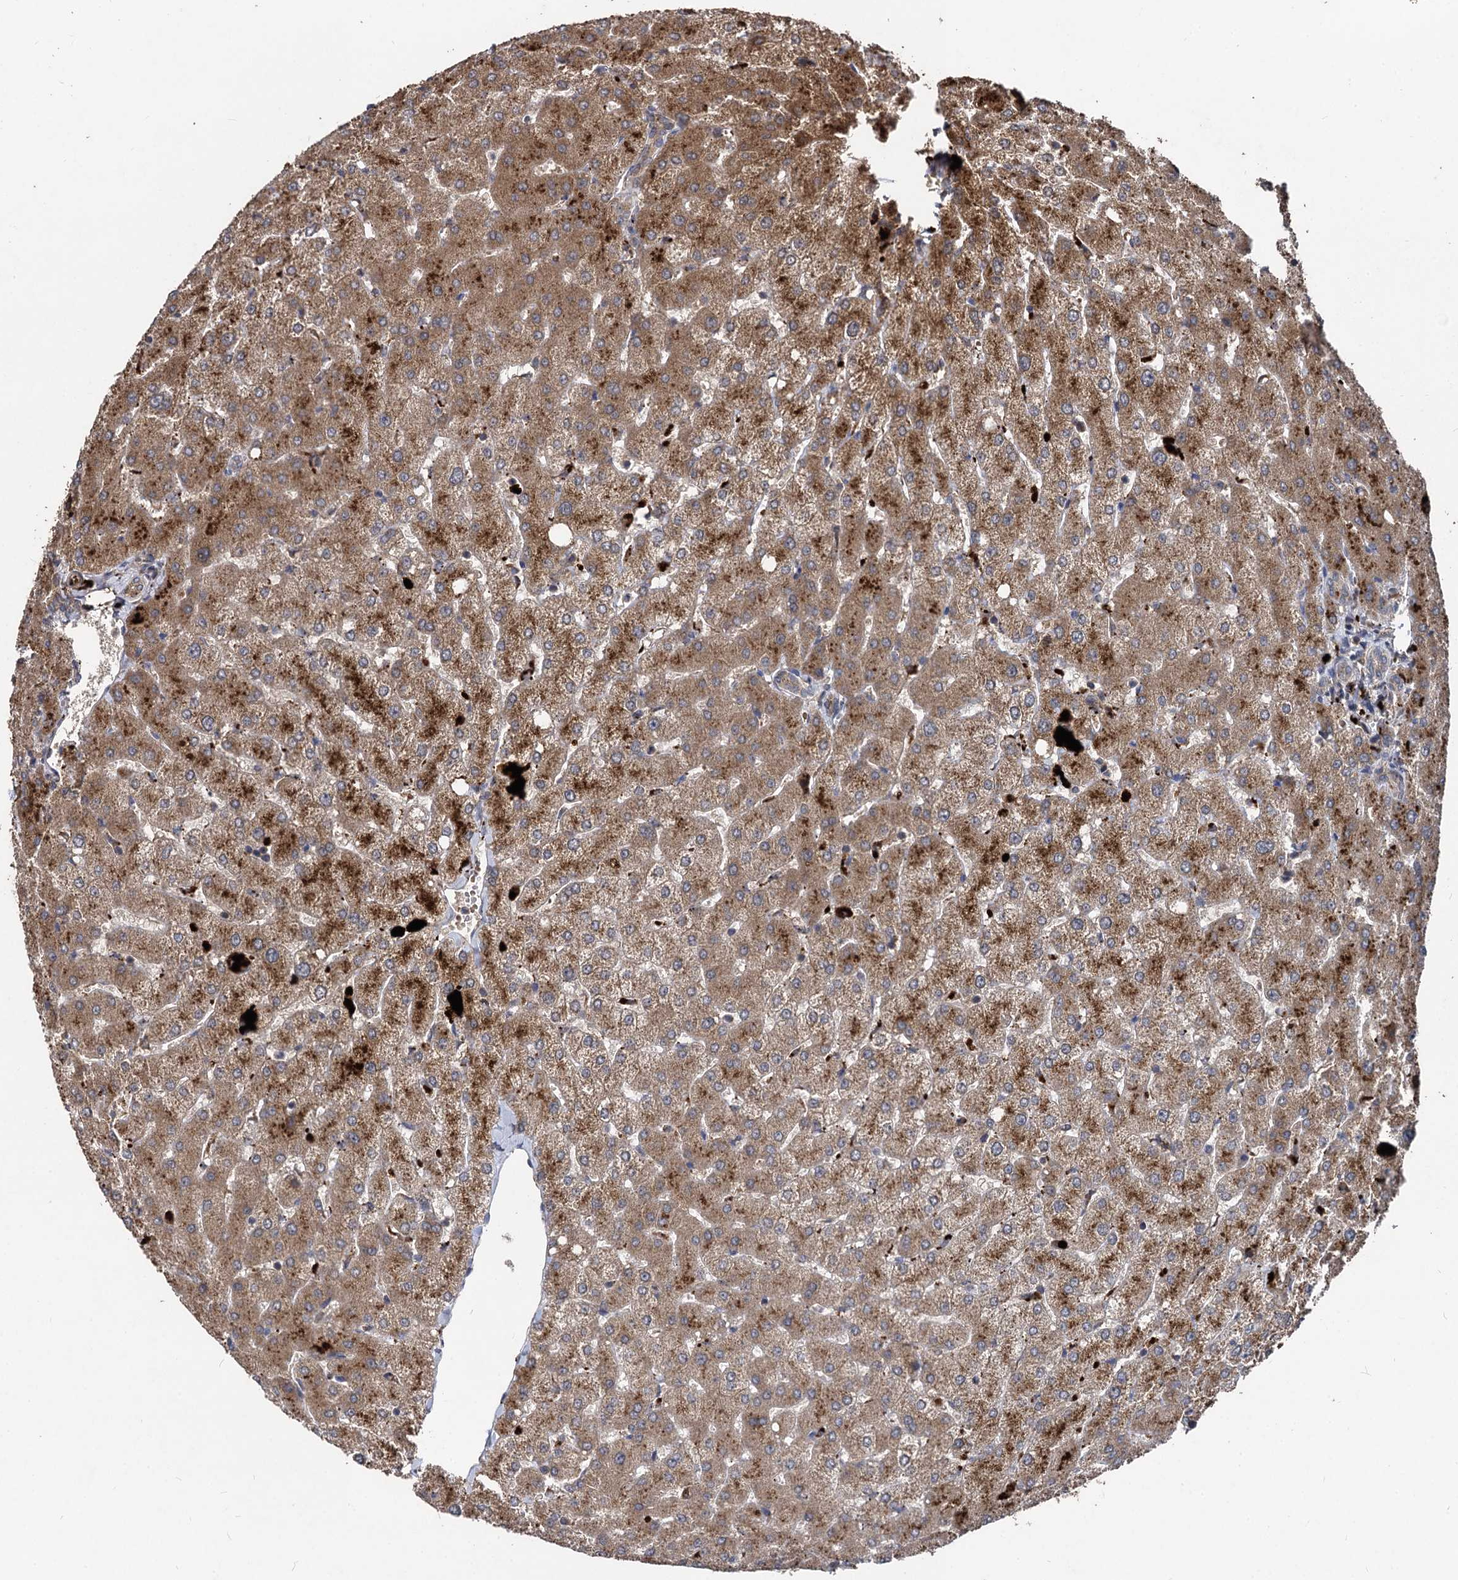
{"staining": {"intensity": "weak", "quantity": "25%-75%", "location": "cytoplasmic/membranous"}, "tissue": "liver", "cell_type": "Cholangiocytes", "image_type": "normal", "snomed": [{"axis": "morphology", "description": "Normal tissue, NOS"}, {"axis": "topography", "description": "Liver"}], "caption": "Immunohistochemistry (IHC) of unremarkable human liver displays low levels of weak cytoplasmic/membranous positivity in about 25%-75% of cholangiocytes. Using DAB (3,3'-diaminobenzidine) (brown) and hematoxylin (blue) stains, captured at high magnification using brightfield microscopy.", "gene": "BCL2L2", "patient": {"sex": "female", "age": 54}}